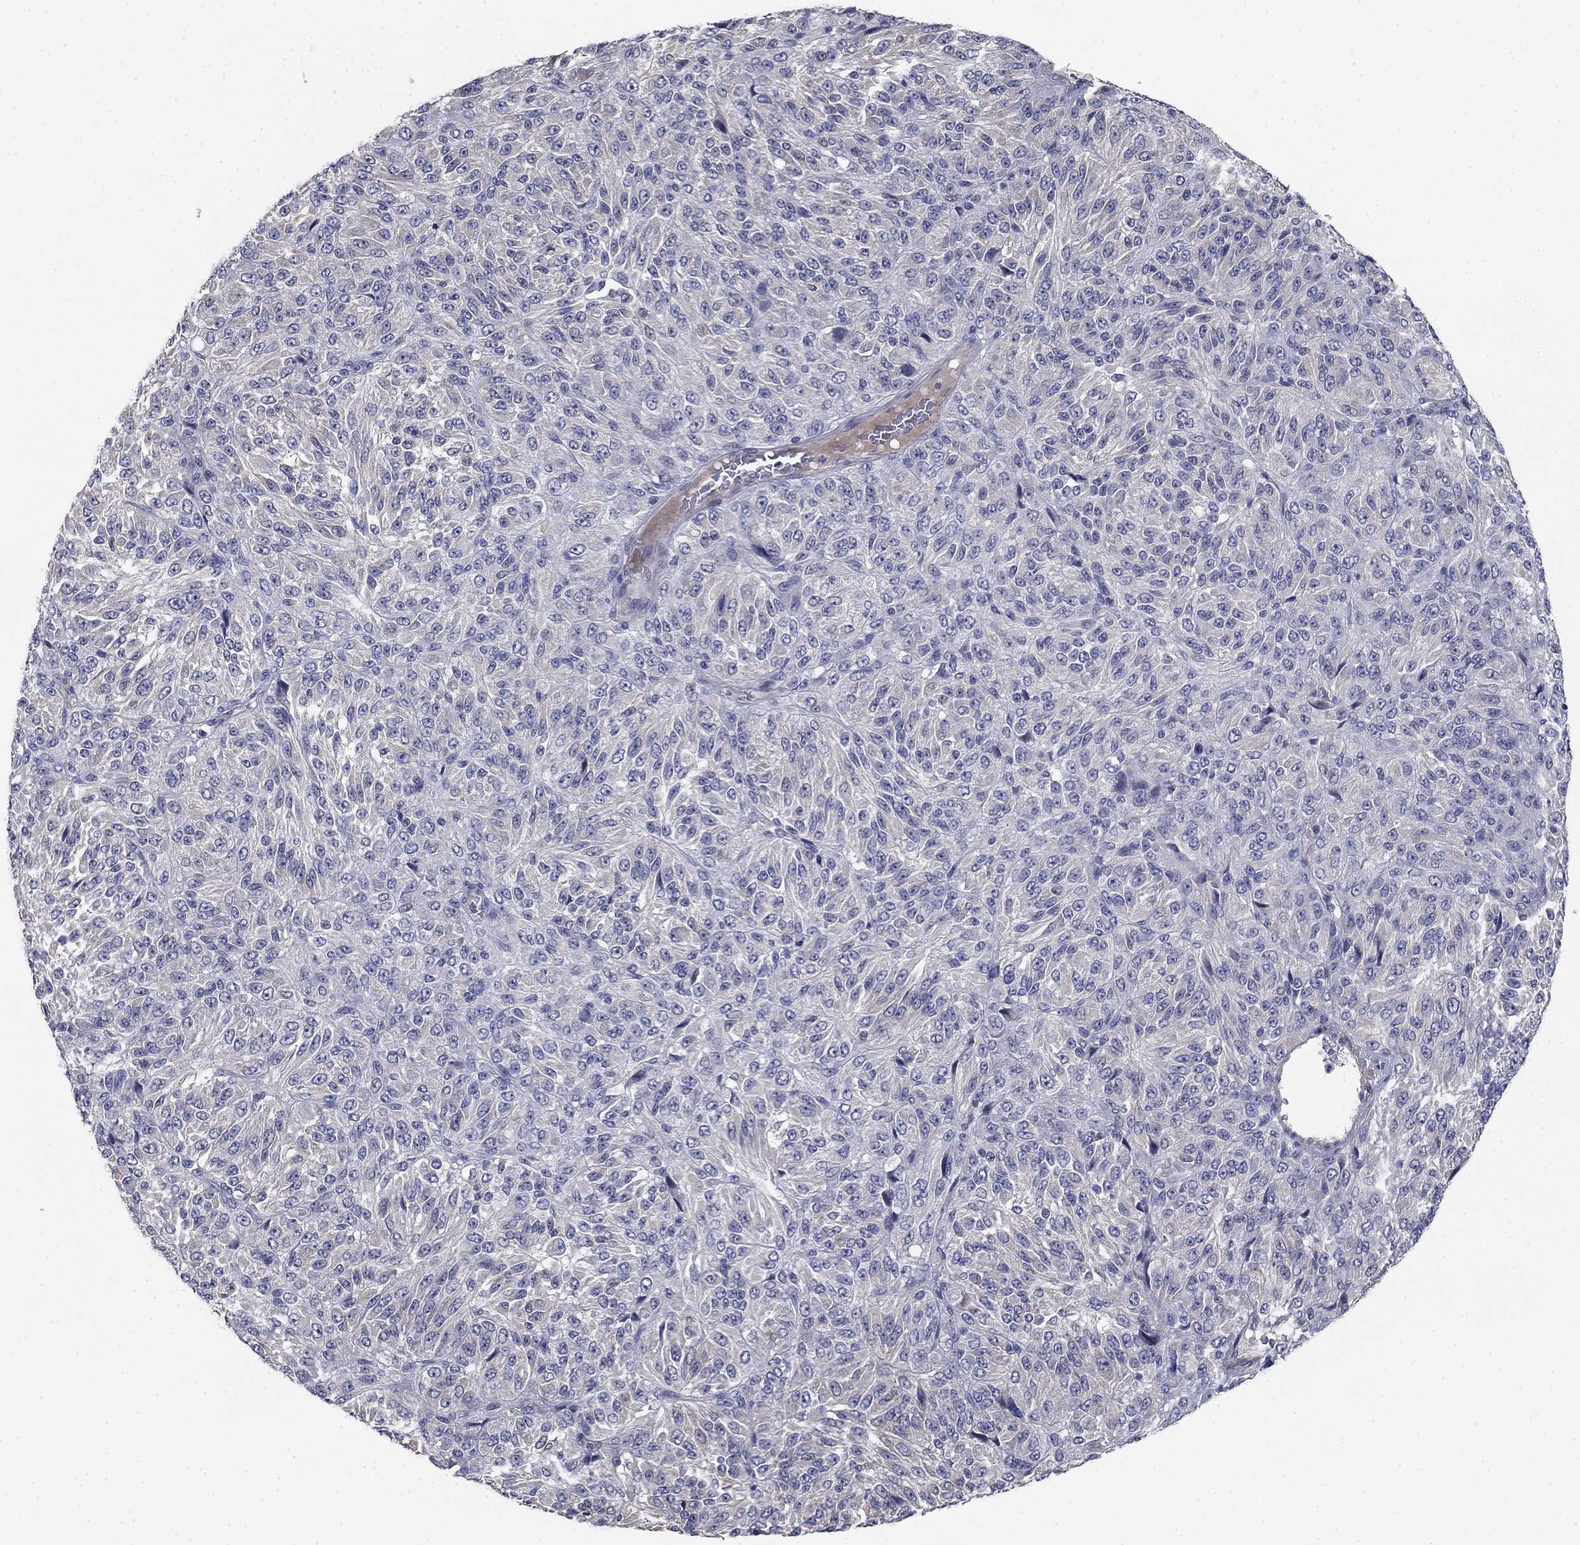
{"staining": {"intensity": "negative", "quantity": "none", "location": "none"}, "tissue": "melanoma", "cell_type": "Tumor cells", "image_type": "cancer", "snomed": [{"axis": "morphology", "description": "Malignant melanoma, Metastatic site"}, {"axis": "topography", "description": "Brain"}], "caption": "DAB (3,3'-diaminobenzidine) immunohistochemical staining of malignant melanoma (metastatic site) shows no significant staining in tumor cells.", "gene": "GRK7", "patient": {"sex": "female", "age": 56}}